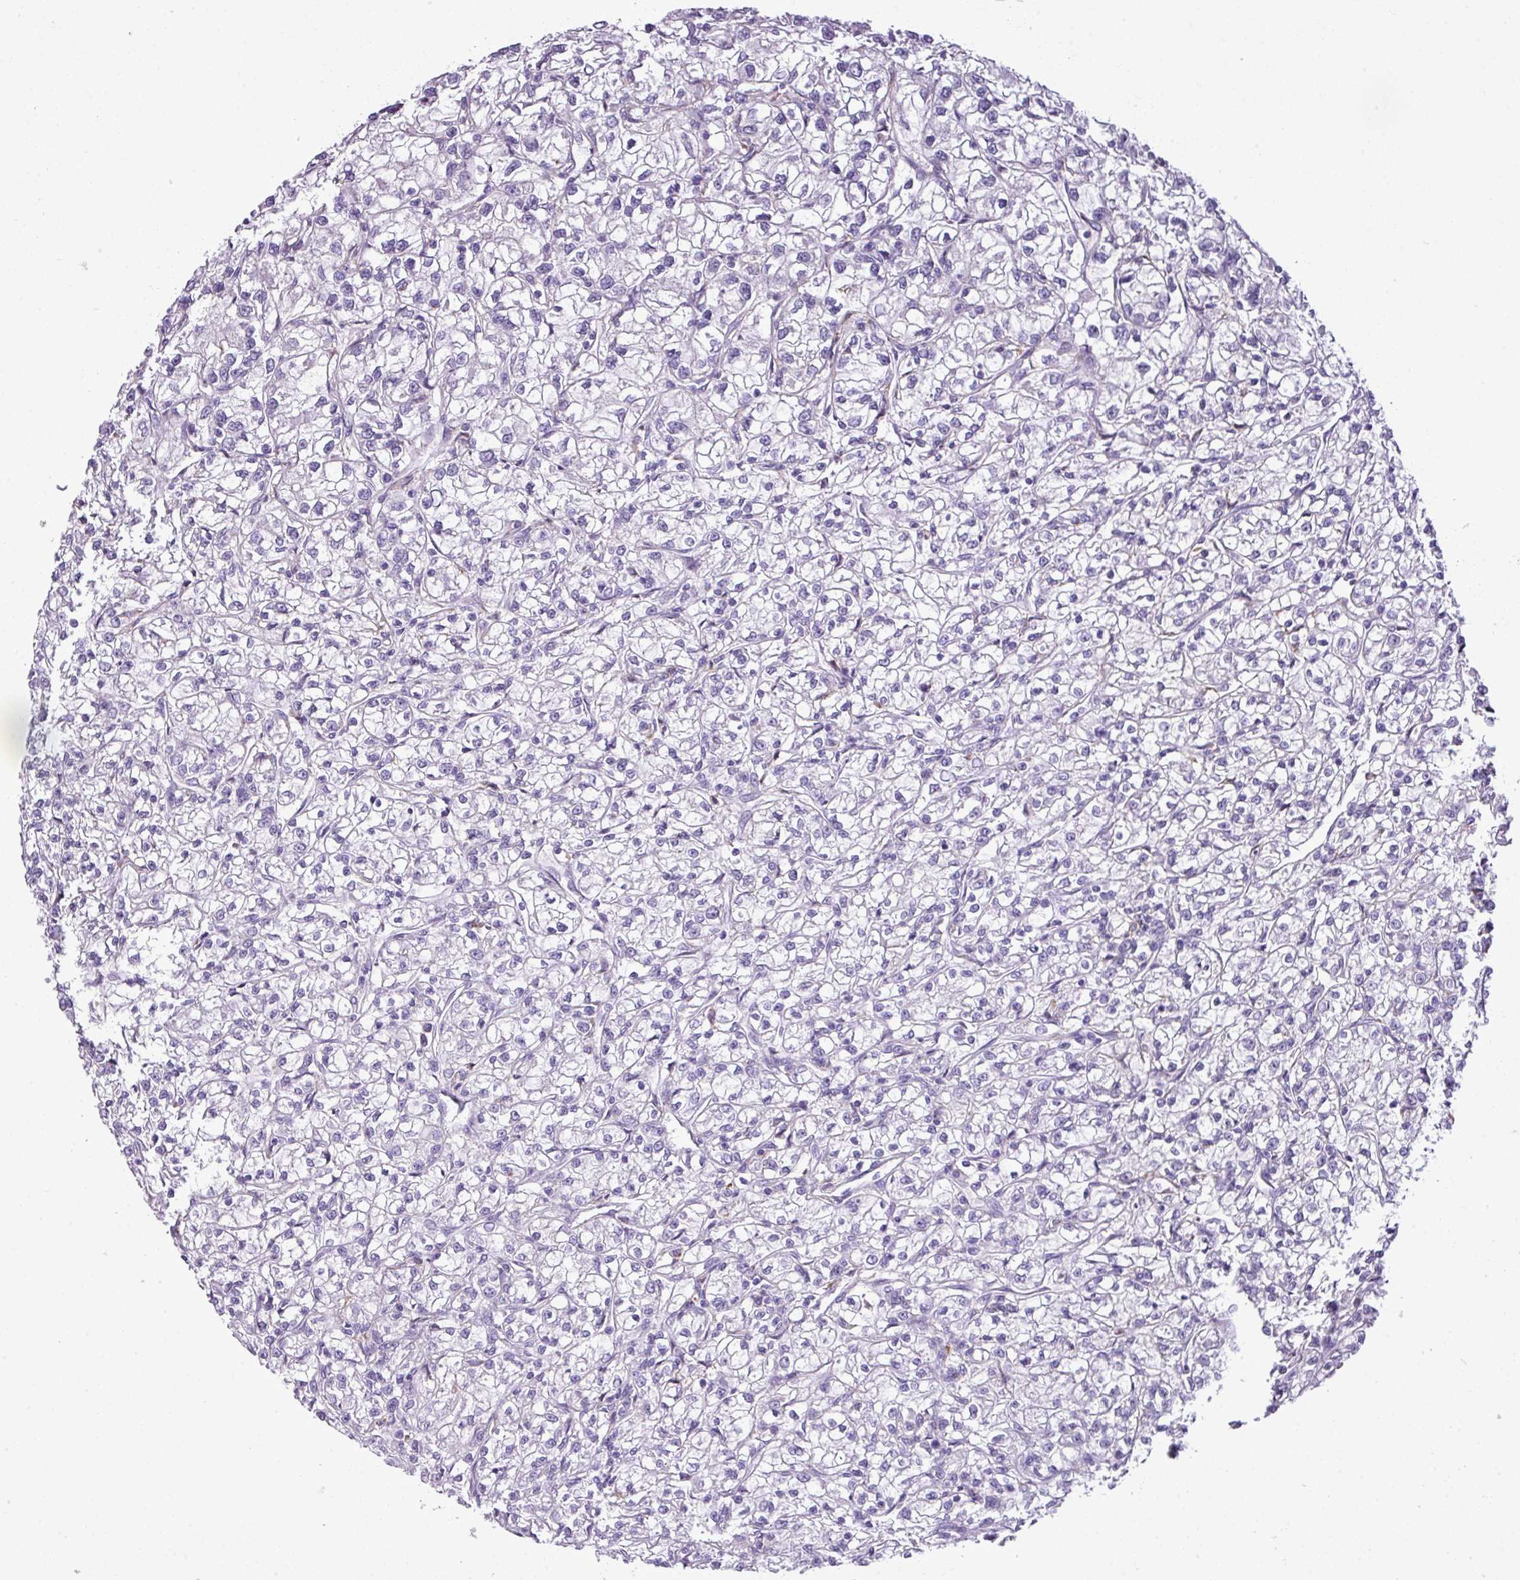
{"staining": {"intensity": "negative", "quantity": "none", "location": "none"}, "tissue": "renal cancer", "cell_type": "Tumor cells", "image_type": "cancer", "snomed": [{"axis": "morphology", "description": "Adenocarcinoma, NOS"}, {"axis": "topography", "description": "Kidney"}], "caption": "Tumor cells show no significant staining in renal cancer. Nuclei are stained in blue.", "gene": "RBMXL2", "patient": {"sex": "female", "age": 59}}